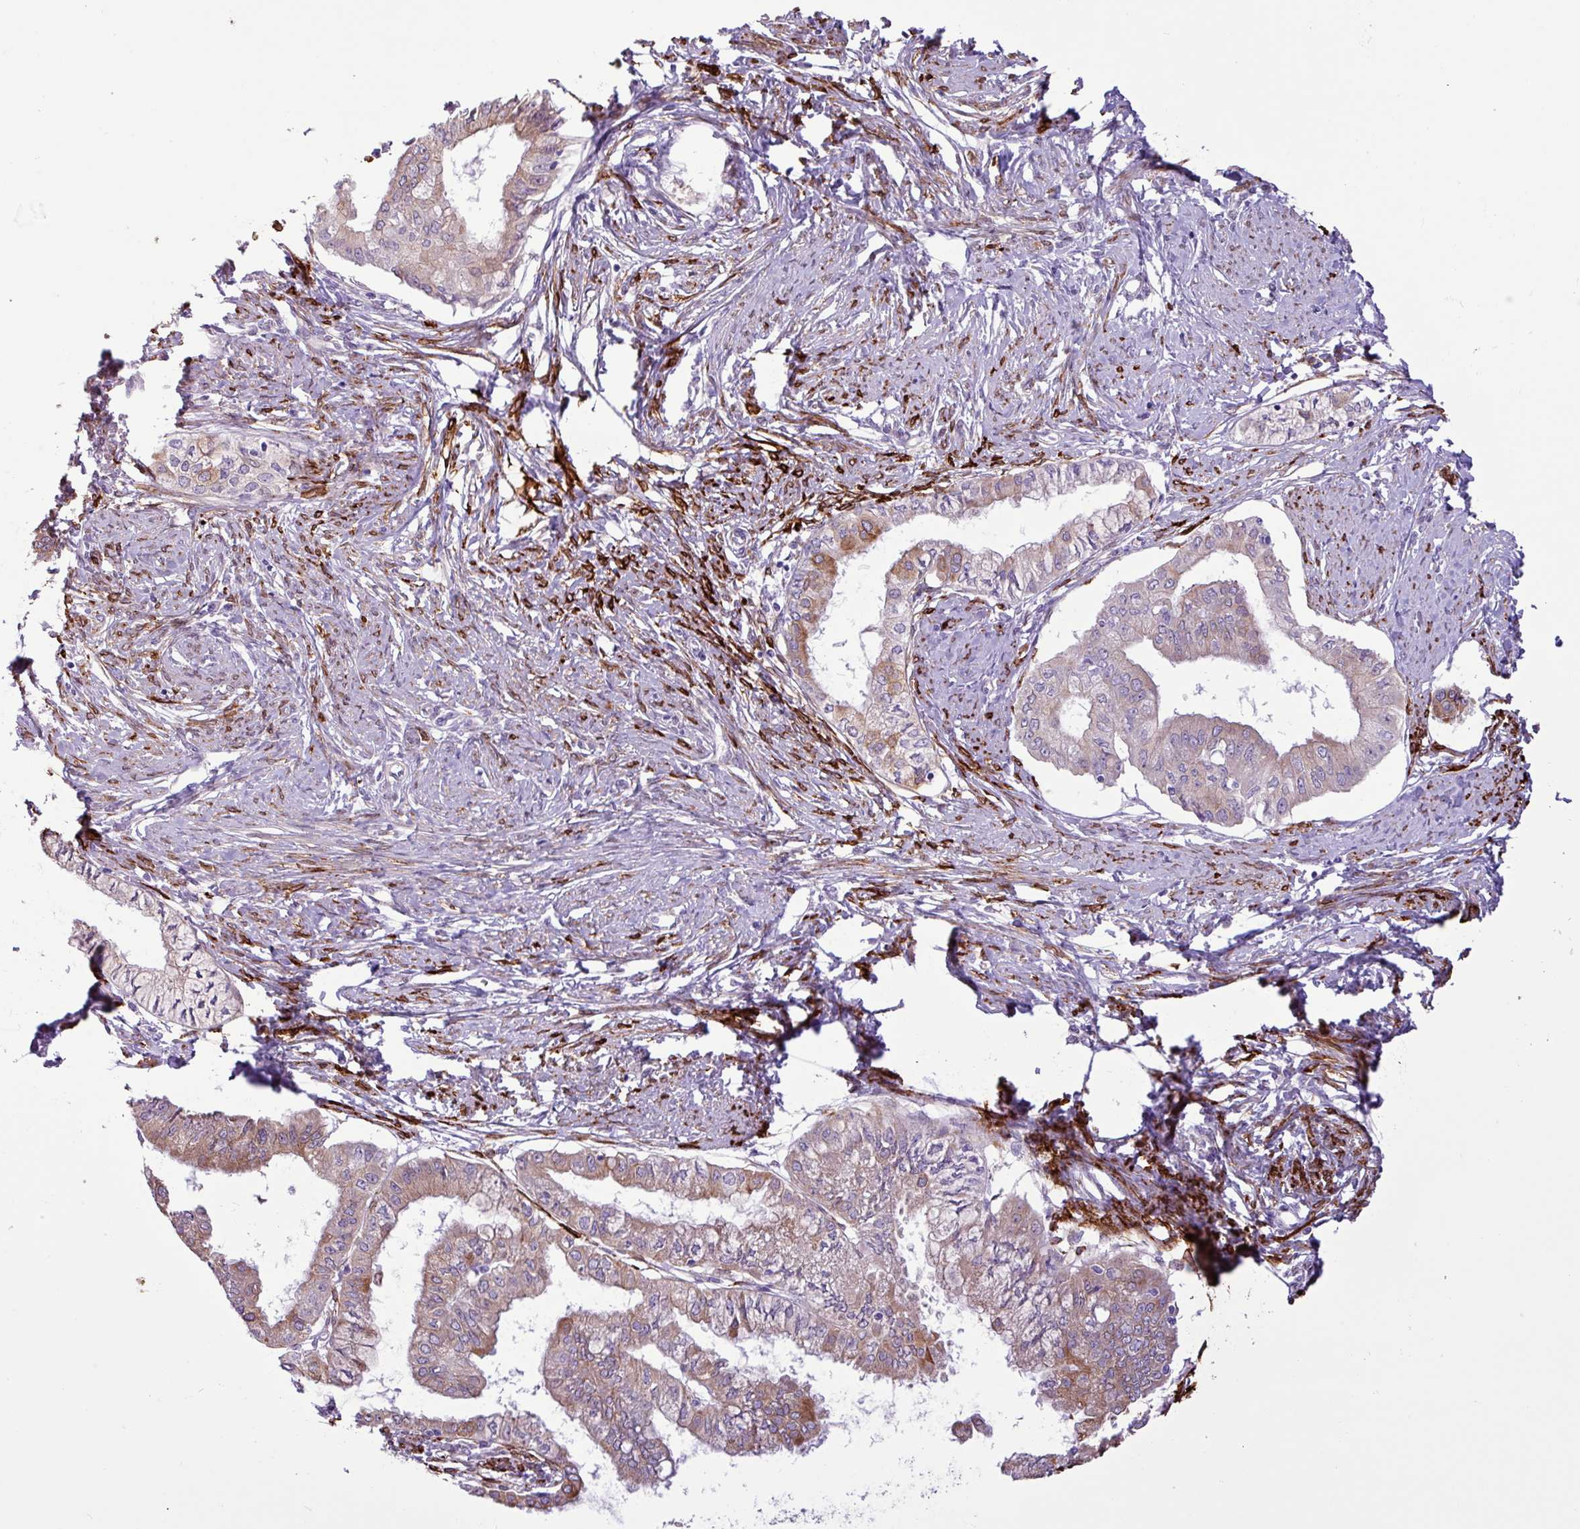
{"staining": {"intensity": "moderate", "quantity": "25%-75%", "location": "cytoplasmic/membranous"}, "tissue": "endometrial cancer", "cell_type": "Tumor cells", "image_type": "cancer", "snomed": [{"axis": "morphology", "description": "Adenocarcinoma, NOS"}, {"axis": "topography", "description": "Endometrium"}], "caption": "Immunohistochemical staining of endometrial adenocarcinoma reveals medium levels of moderate cytoplasmic/membranous staining in about 25%-75% of tumor cells.", "gene": "SLC38A1", "patient": {"sex": "female", "age": 76}}